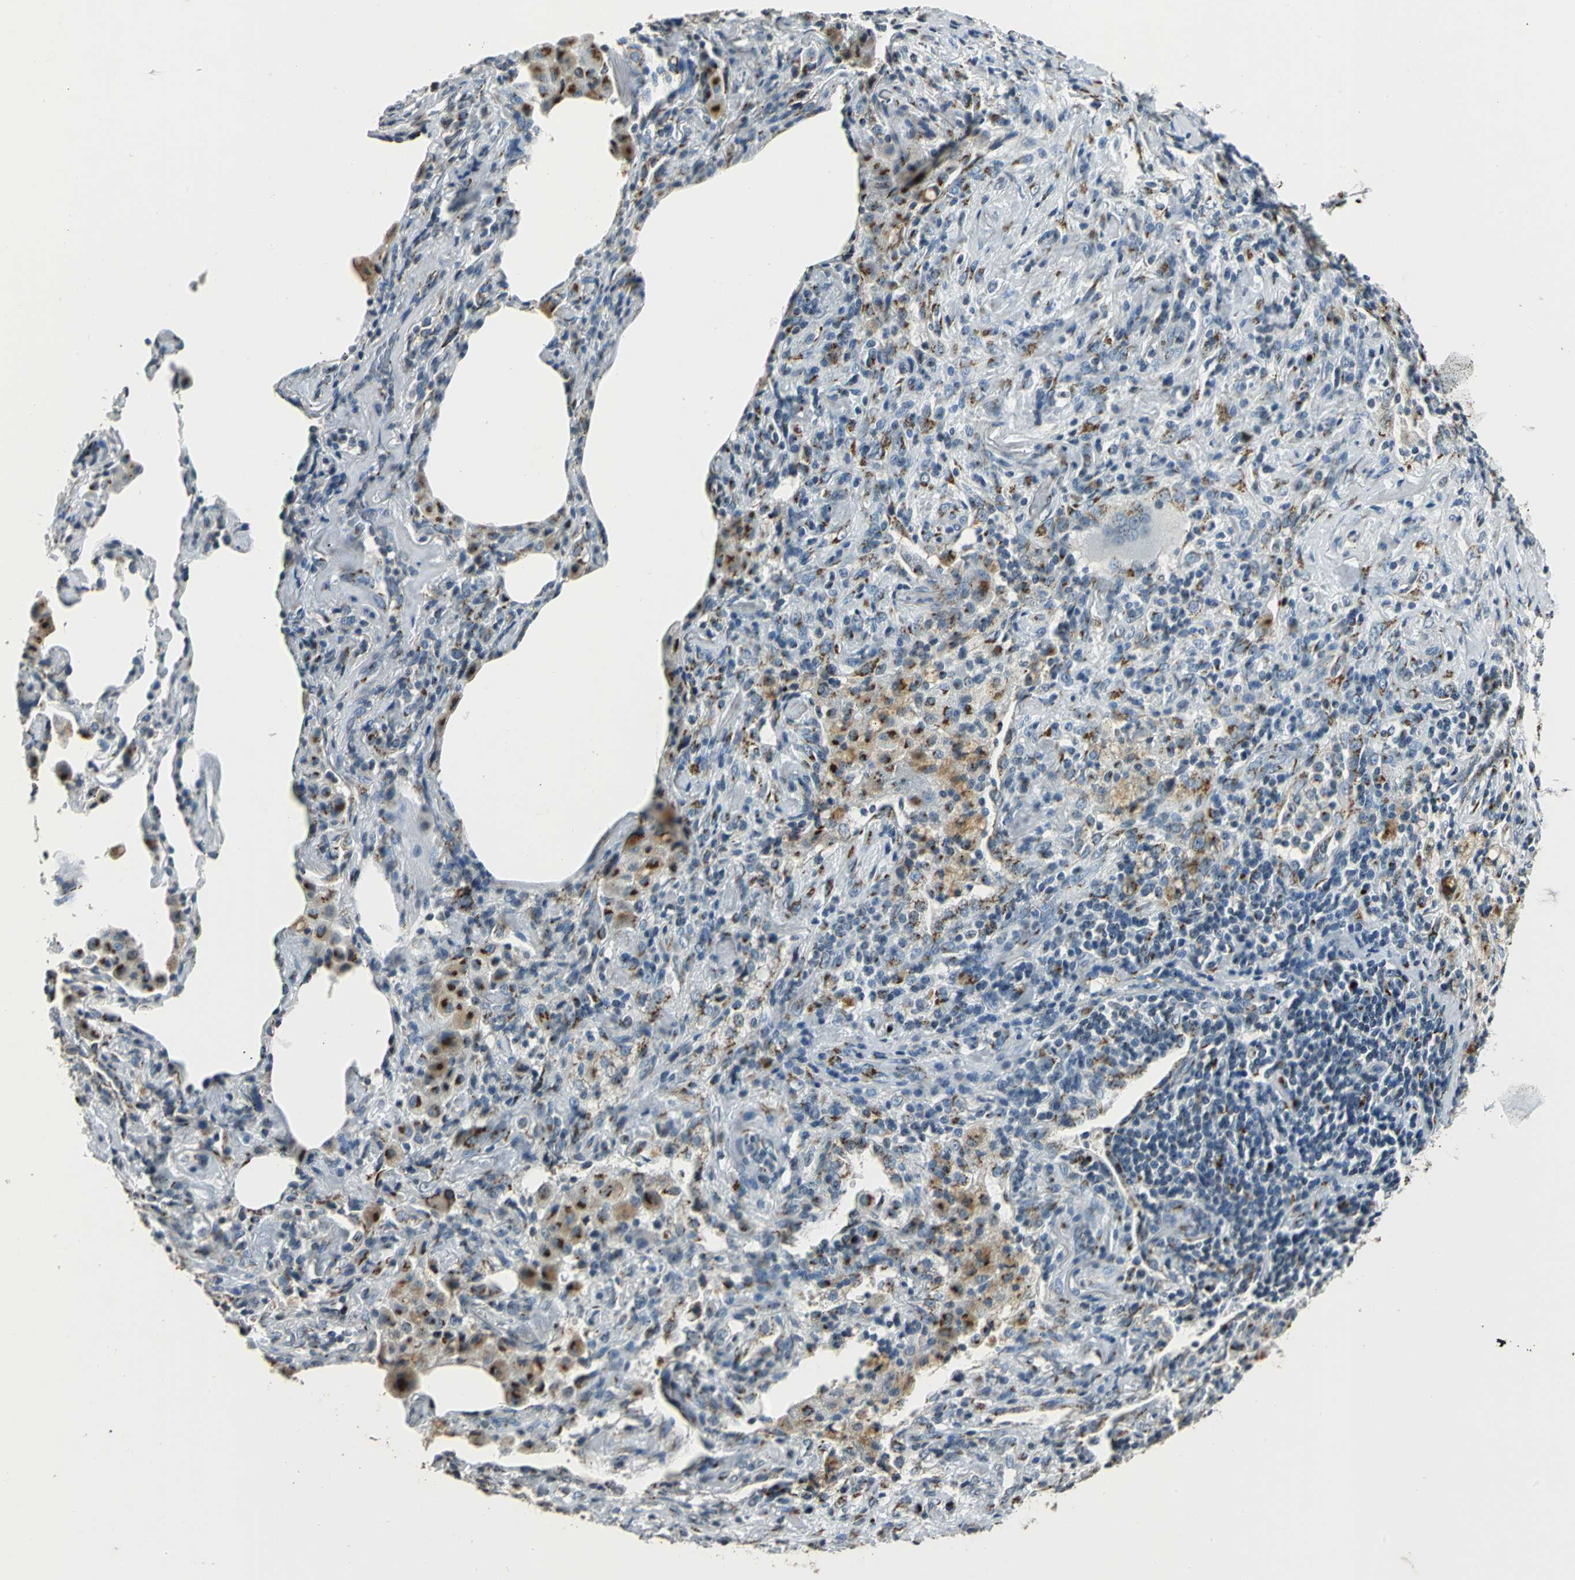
{"staining": {"intensity": "moderate", "quantity": "25%-75%", "location": "cytoplasmic/membranous"}, "tissue": "lung cancer", "cell_type": "Tumor cells", "image_type": "cancer", "snomed": [{"axis": "morphology", "description": "Squamous cell carcinoma, NOS"}, {"axis": "topography", "description": "Lung"}], "caption": "High-power microscopy captured an IHC image of lung cancer, revealing moderate cytoplasmic/membranous staining in about 25%-75% of tumor cells.", "gene": "TMEM115", "patient": {"sex": "female", "age": 67}}